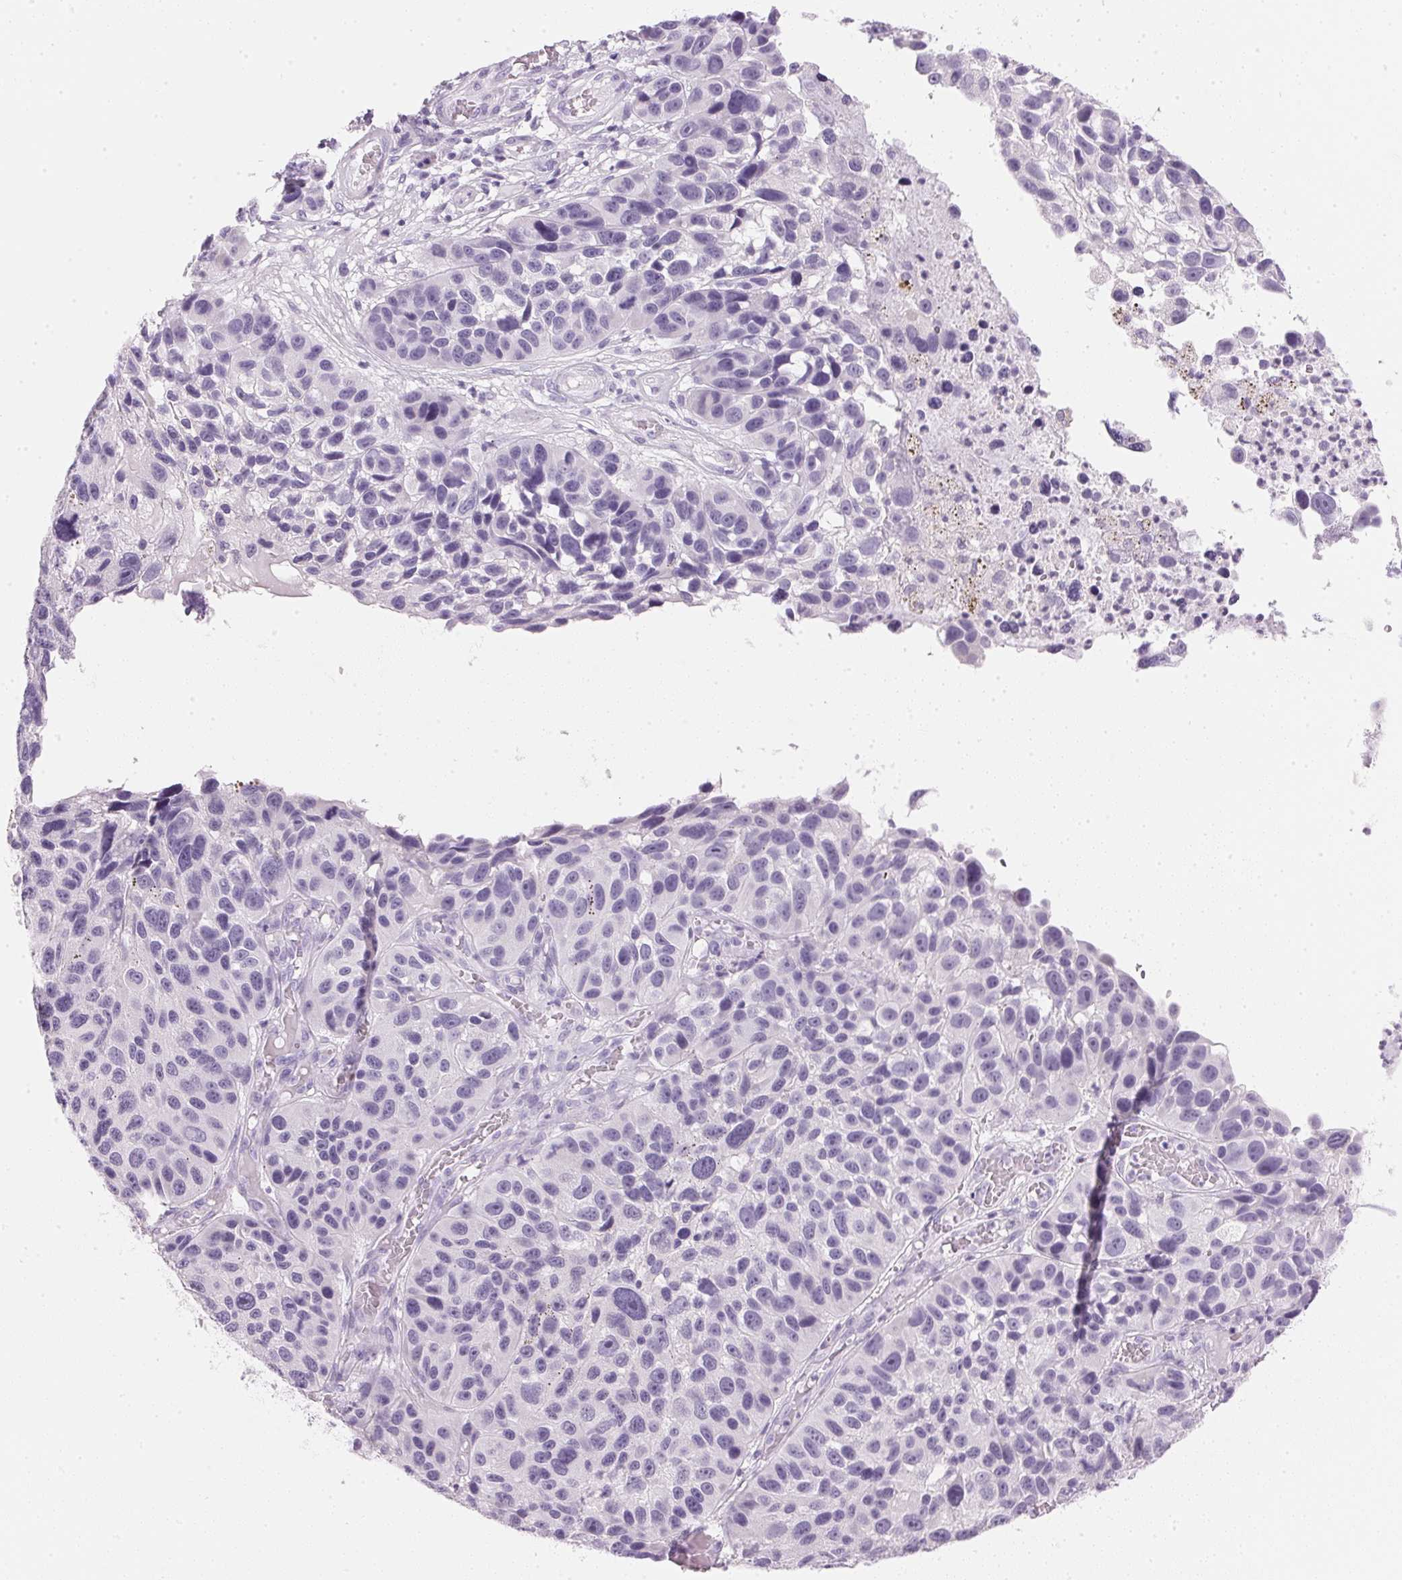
{"staining": {"intensity": "negative", "quantity": "none", "location": "none"}, "tissue": "melanoma", "cell_type": "Tumor cells", "image_type": "cancer", "snomed": [{"axis": "morphology", "description": "Malignant melanoma, NOS"}, {"axis": "topography", "description": "Skin"}], "caption": "This is an immunohistochemistry image of human malignant melanoma. There is no positivity in tumor cells.", "gene": "IGFBP1", "patient": {"sex": "male", "age": 53}}